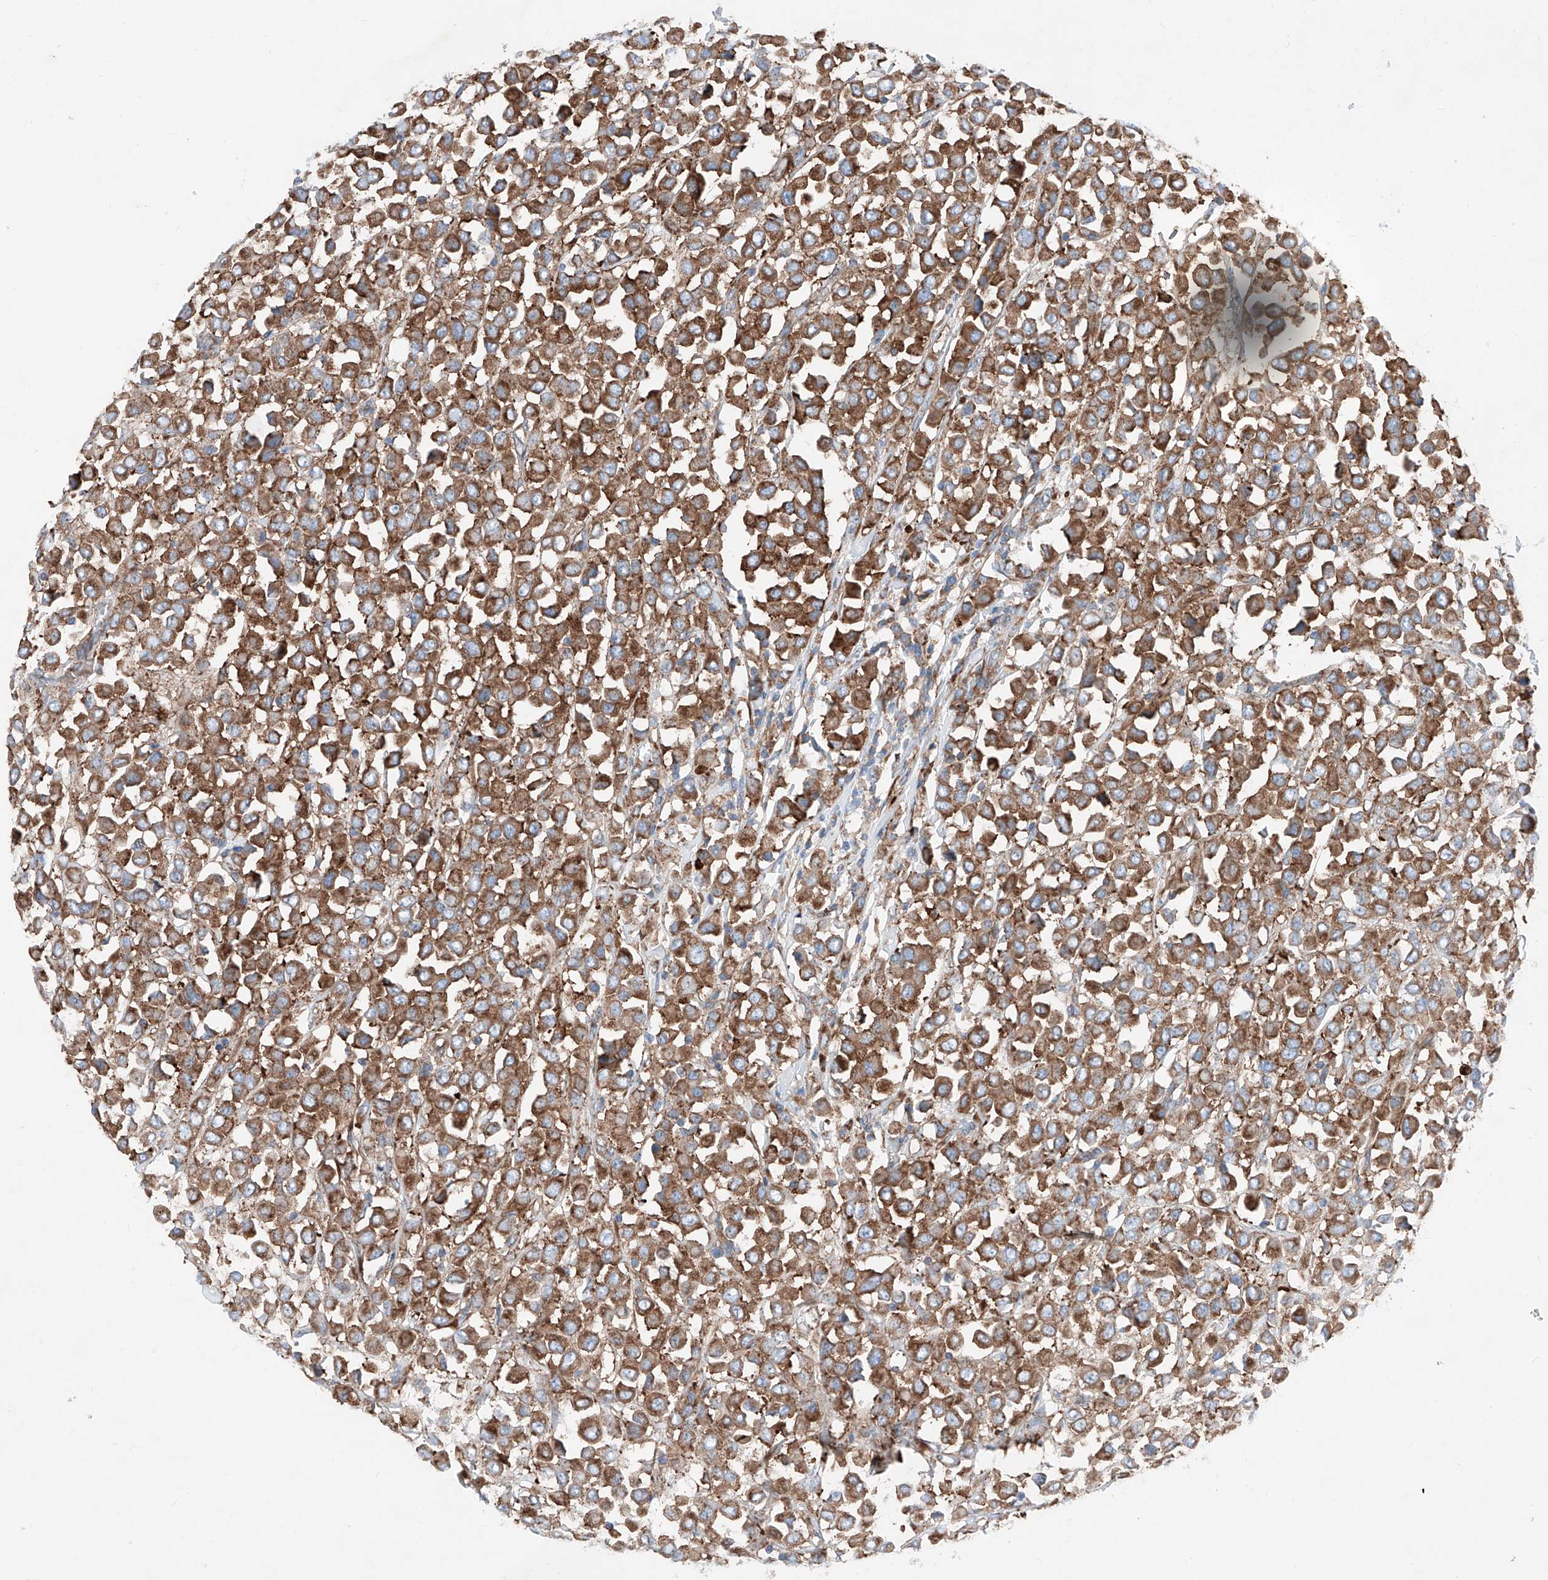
{"staining": {"intensity": "moderate", "quantity": ">75%", "location": "cytoplasmic/membranous"}, "tissue": "breast cancer", "cell_type": "Tumor cells", "image_type": "cancer", "snomed": [{"axis": "morphology", "description": "Duct carcinoma"}, {"axis": "topography", "description": "Breast"}], "caption": "Immunohistochemical staining of human breast cancer displays medium levels of moderate cytoplasmic/membranous staining in approximately >75% of tumor cells. (IHC, brightfield microscopy, high magnification).", "gene": "CRELD1", "patient": {"sex": "female", "age": 61}}